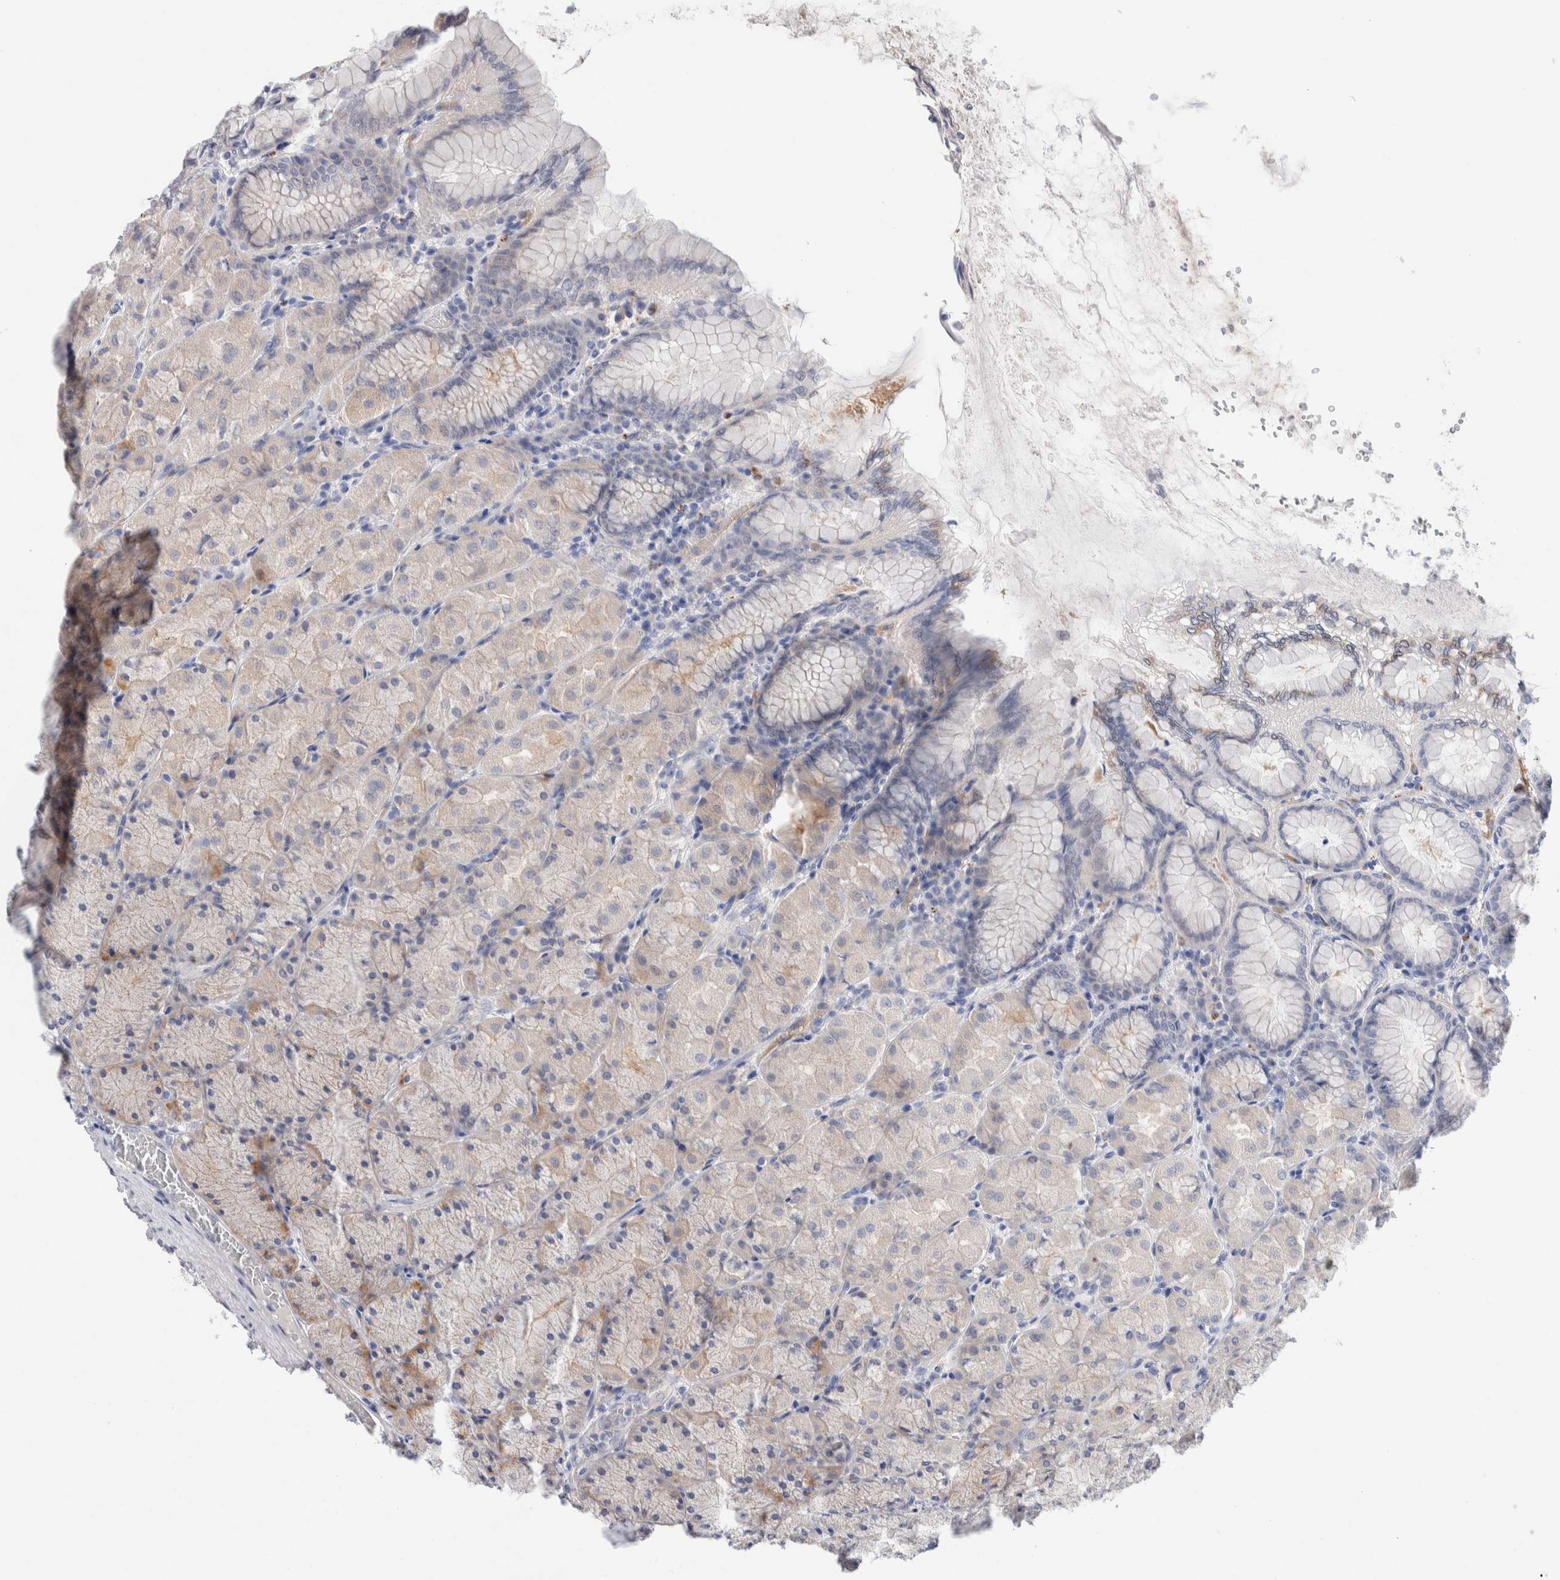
{"staining": {"intensity": "weak", "quantity": "25%-75%", "location": "cytoplasmic/membranous"}, "tissue": "stomach", "cell_type": "Glandular cells", "image_type": "normal", "snomed": [{"axis": "morphology", "description": "Normal tissue, NOS"}, {"axis": "topography", "description": "Stomach, upper"}], "caption": "An immunohistochemistry micrograph of unremarkable tissue is shown. Protein staining in brown labels weak cytoplasmic/membranous positivity in stomach within glandular cells. (Brightfield microscopy of DAB IHC at high magnification).", "gene": "METRNL", "patient": {"sex": "female", "age": 56}}